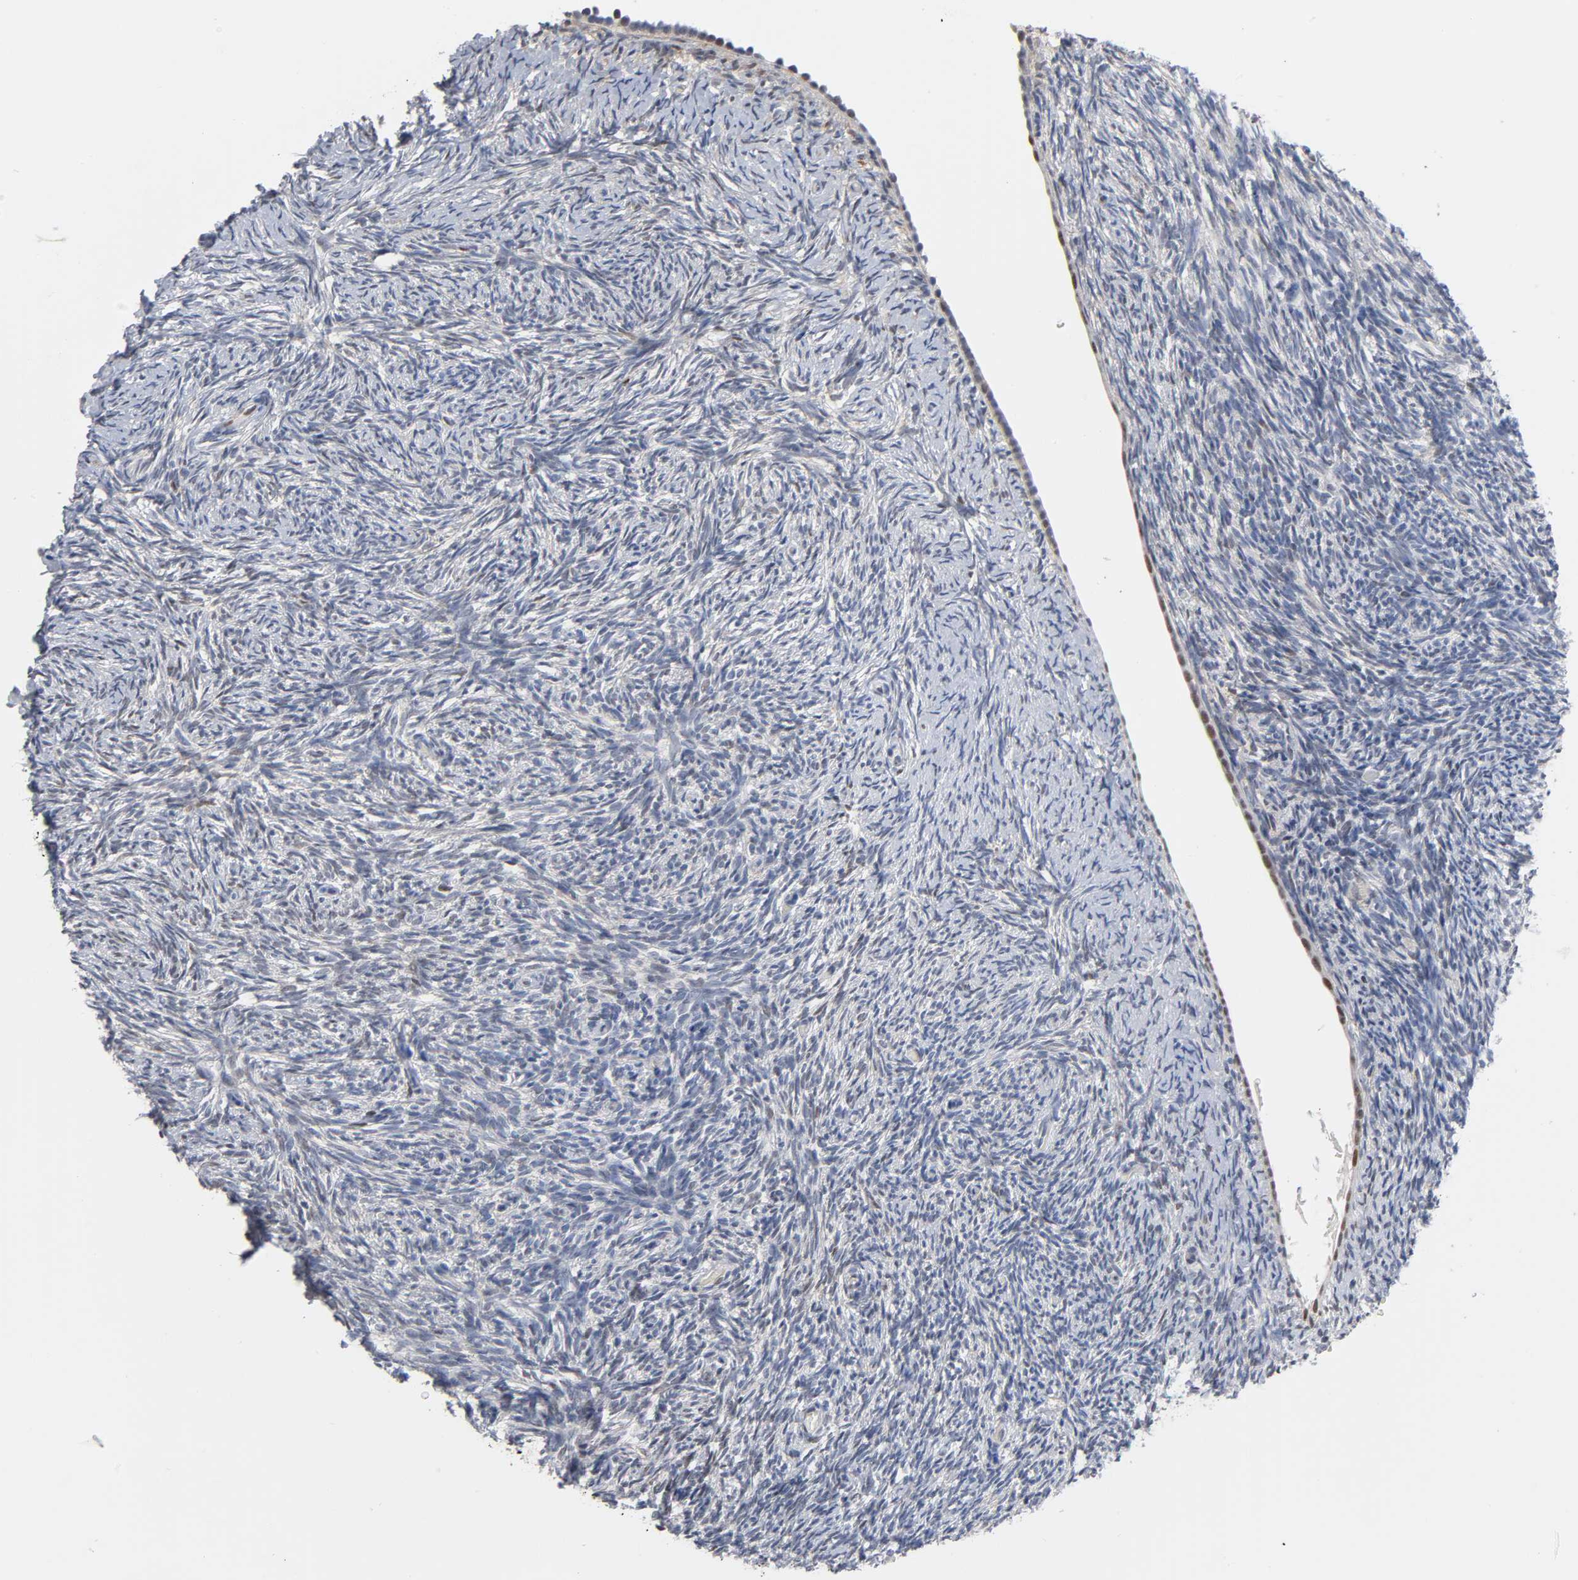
{"staining": {"intensity": "negative", "quantity": "none", "location": "none"}, "tissue": "ovary", "cell_type": "Ovarian stroma cells", "image_type": "normal", "snomed": [{"axis": "morphology", "description": "Normal tissue, NOS"}, {"axis": "topography", "description": "Ovary"}], "caption": "Immunohistochemistry of benign ovary demonstrates no staining in ovarian stroma cells.", "gene": "NFATC1", "patient": {"sex": "female", "age": 60}}